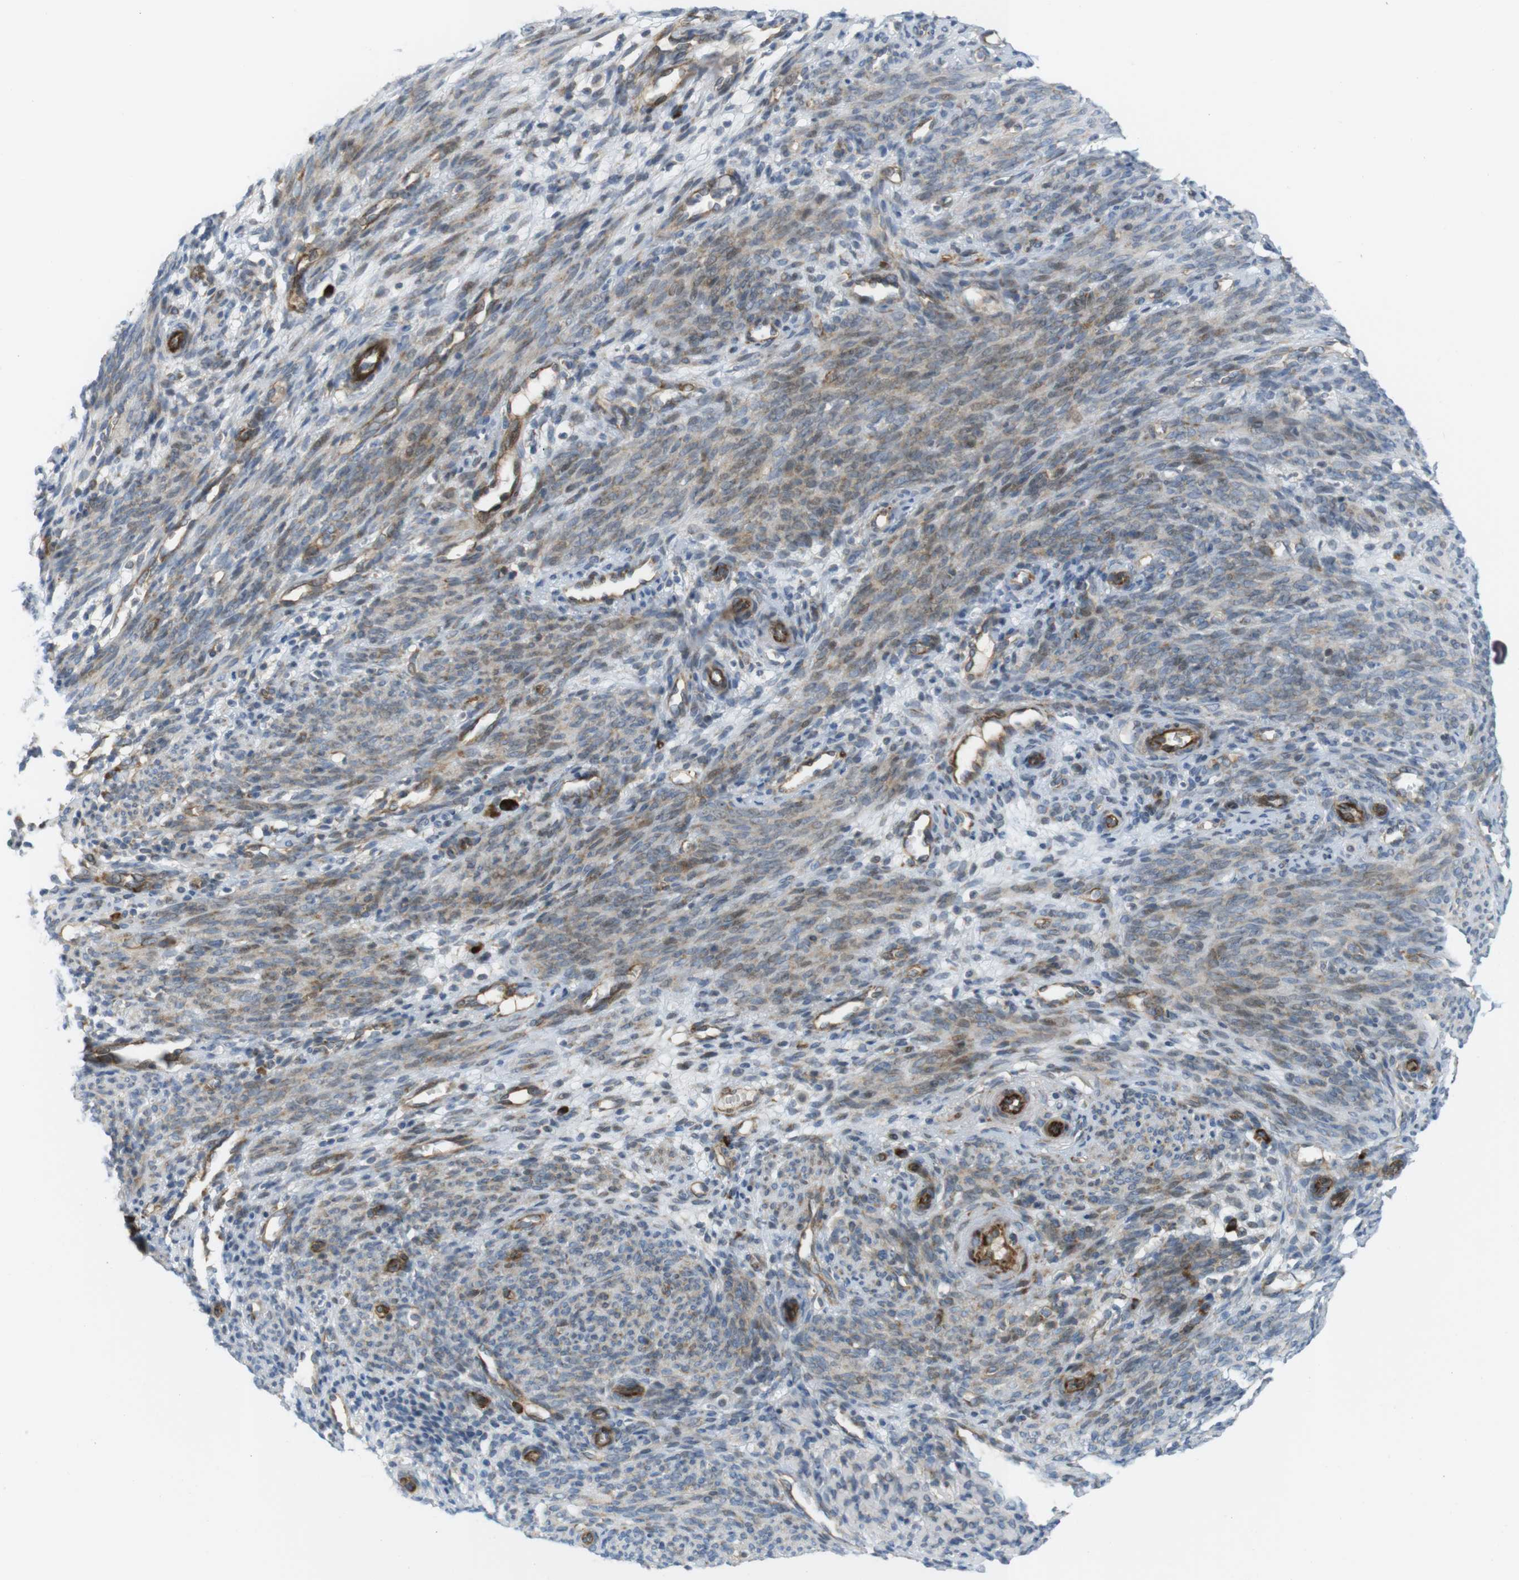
{"staining": {"intensity": "negative", "quantity": "none", "location": "none"}, "tissue": "endometrium", "cell_type": "Cells in endometrial stroma", "image_type": "normal", "snomed": [{"axis": "morphology", "description": "Normal tissue, NOS"}, {"axis": "morphology", "description": "Adenocarcinoma, NOS"}, {"axis": "topography", "description": "Endometrium"}, {"axis": "topography", "description": "Ovary"}], "caption": "Histopathology image shows no significant protein staining in cells in endometrial stroma of unremarkable endometrium.", "gene": "GJC3", "patient": {"sex": "female", "age": 68}}